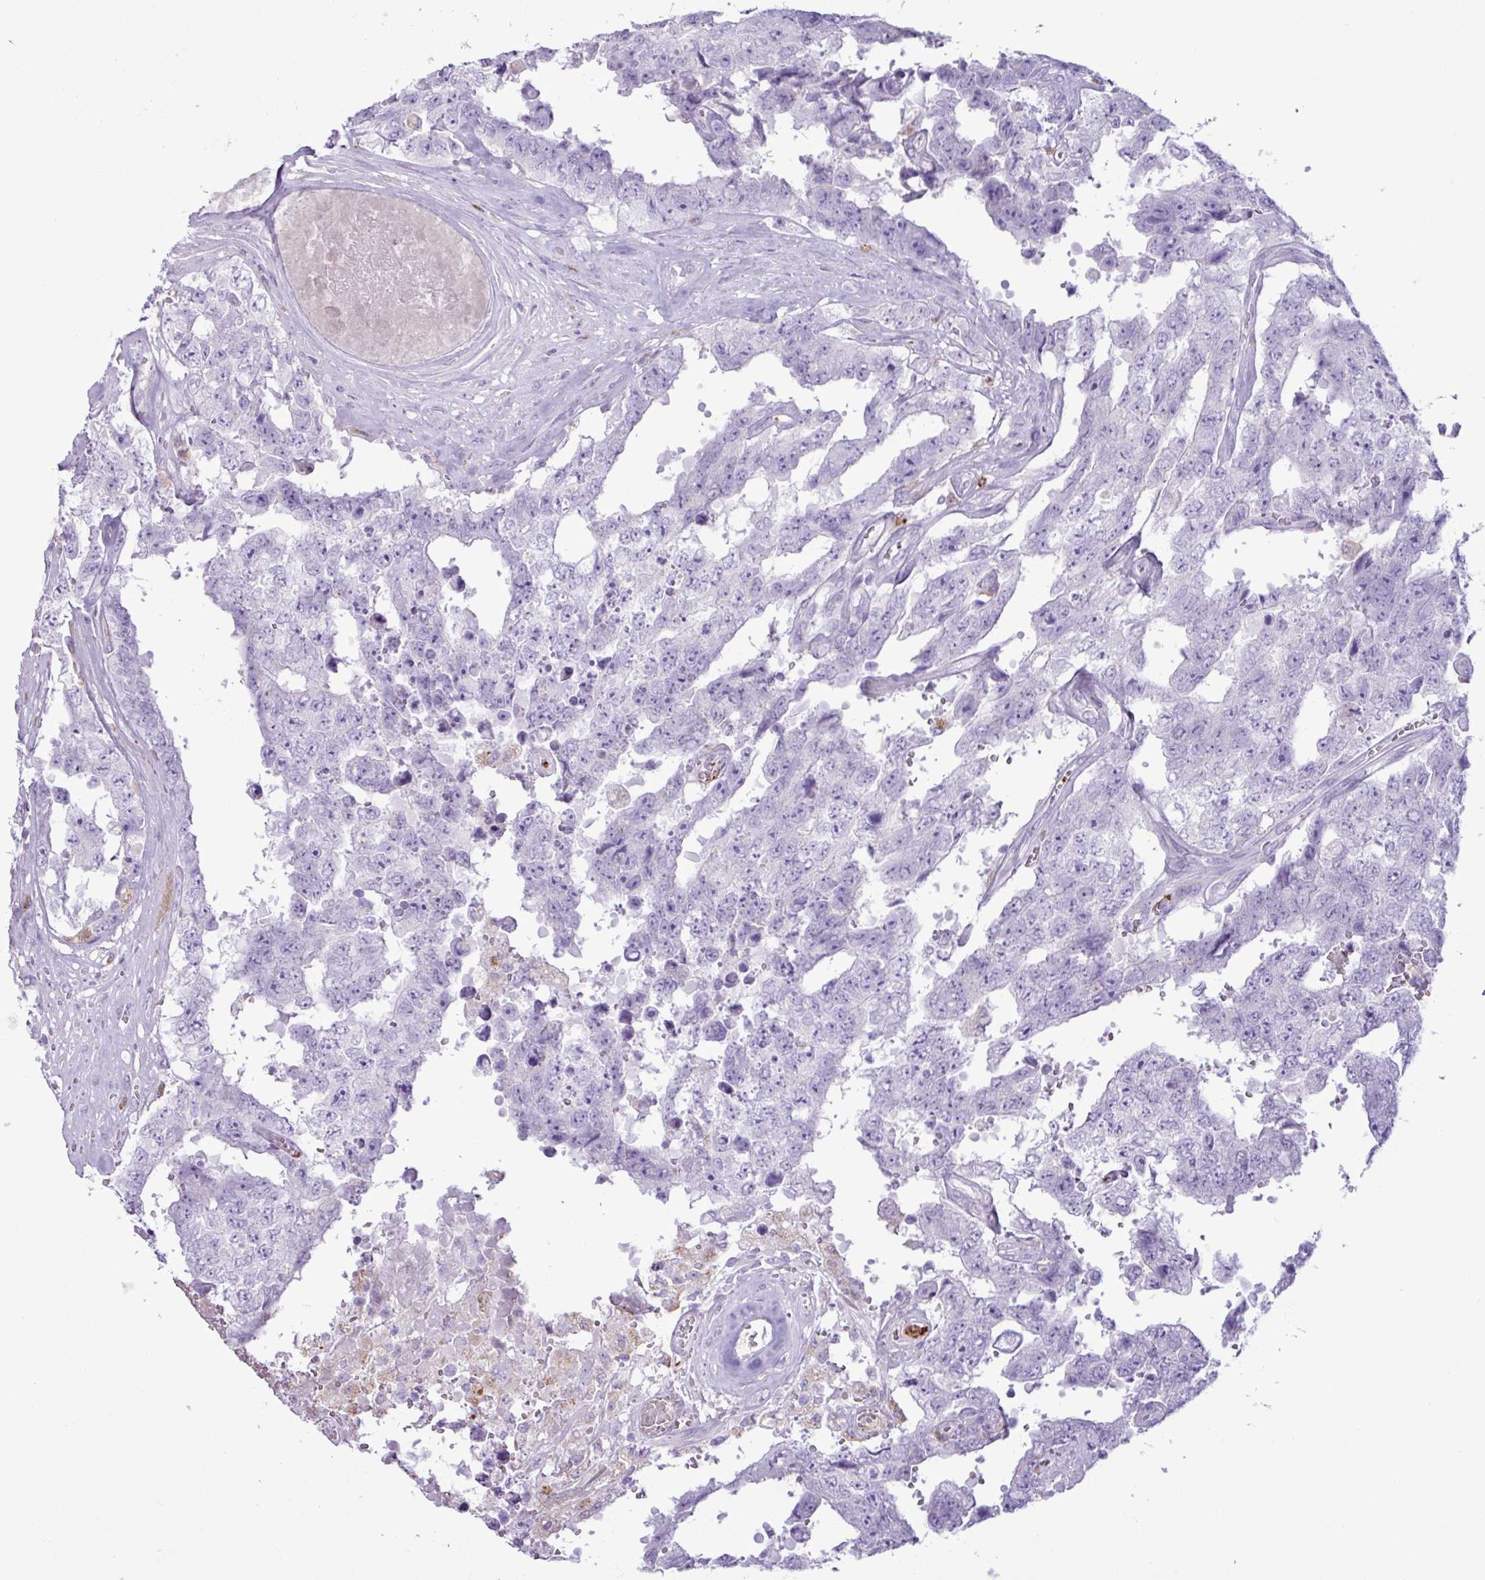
{"staining": {"intensity": "negative", "quantity": "none", "location": "none"}, "tissue": "testis cancer", "cell_type": "Tumor cells", "image_type": "cancer", "snomed": [{"axis": "morphology", "description": "Normal tissue, NOS"}, {"axis": "morphology", "description": "Carcinoma, Embryonal, NOS"}, {"axis": "topography", "description": "Testis"}, {"axis": "topography", "description": "Epididymis"}], "caption": "This histopathology image is of testis cancer stained with immunohistochemistry (IHC) to label a protein in brown with the nuclei are counter-stained blue. There is no staining in tumor cells.", "gene": "TMEM200C", "patient": {"sex": "male", "age": 25}}